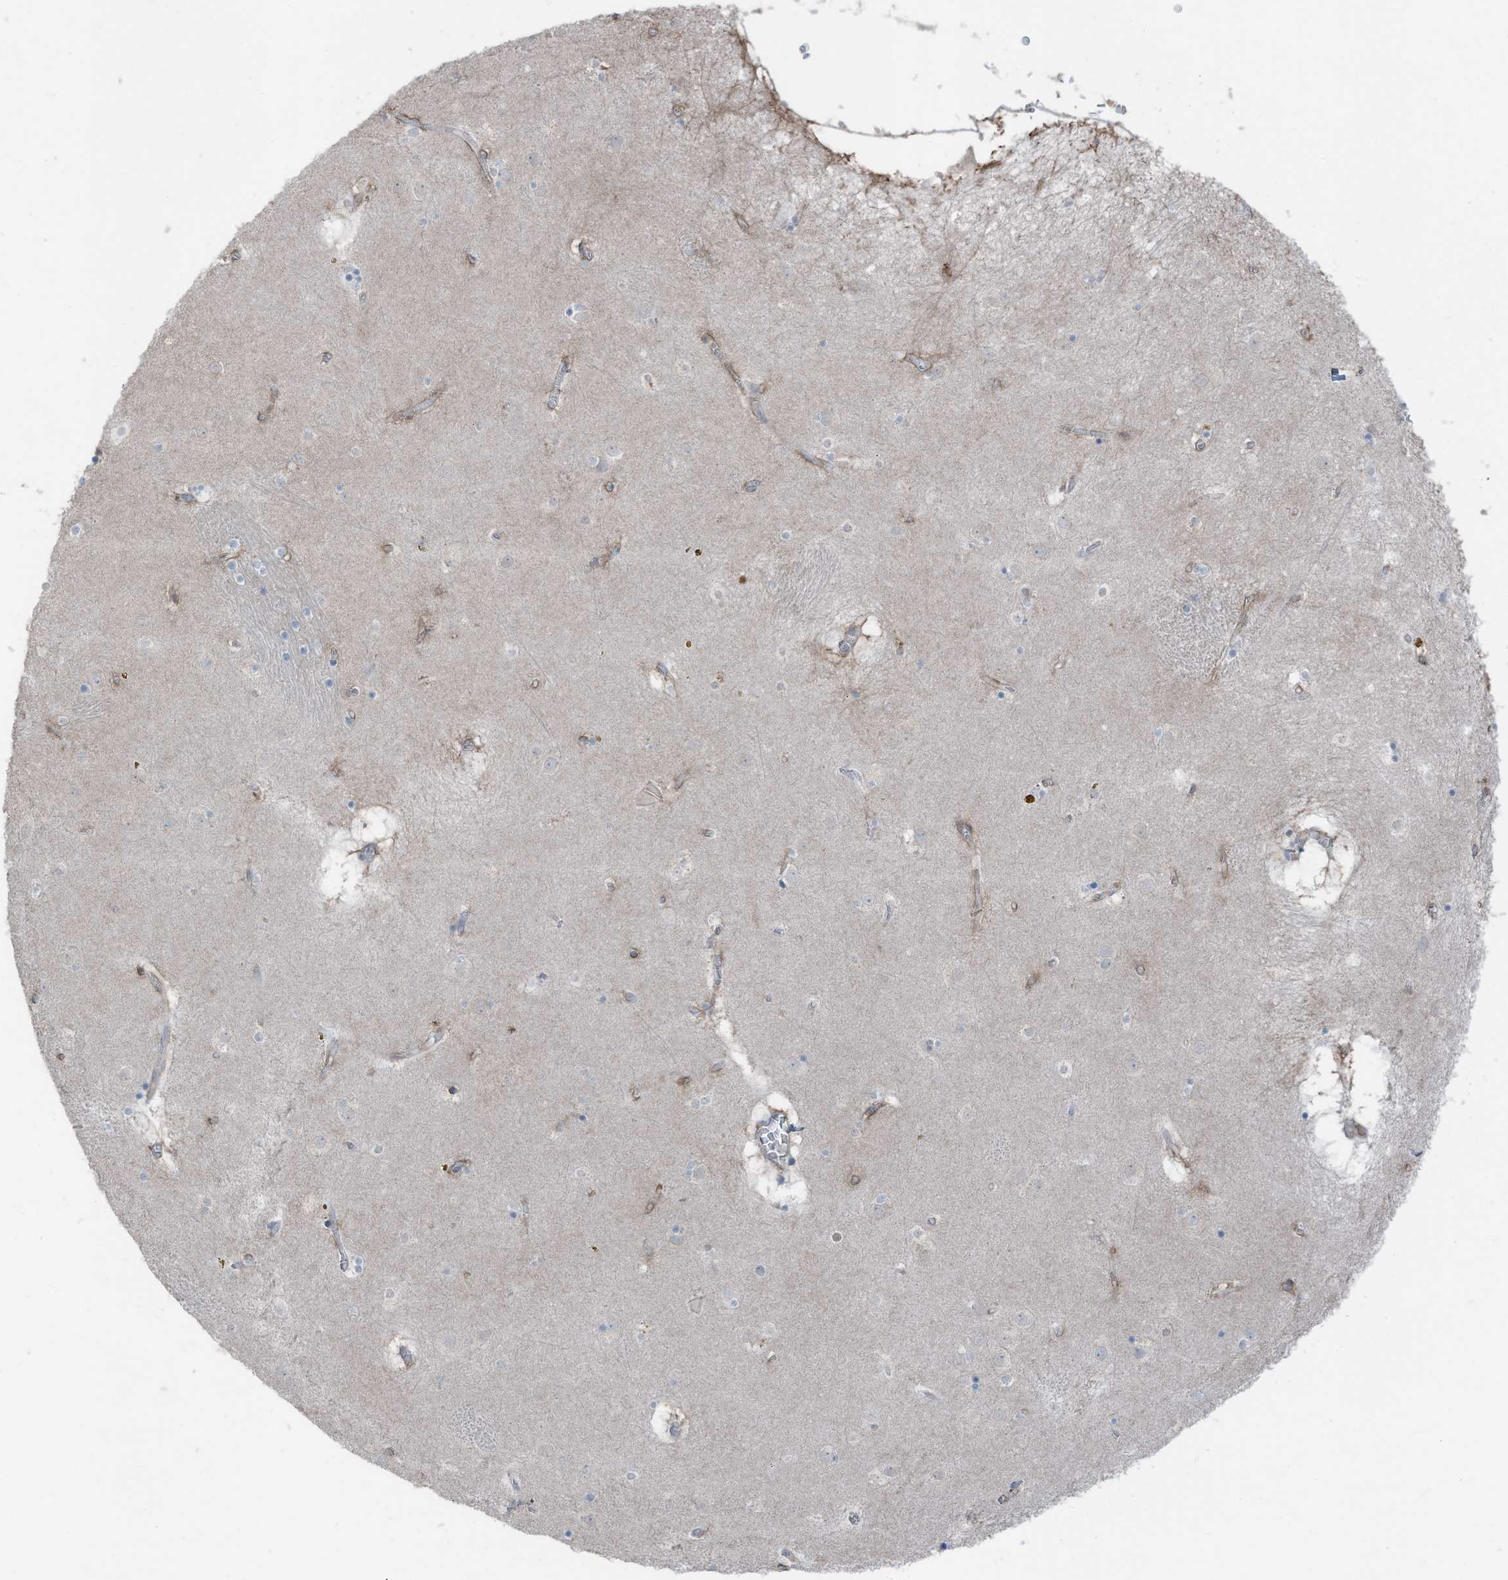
{"staining": {"intensity": "negative", "quantity": "none", "location": "none"}, "tissue": "caudate", "cell_type": "Glial cells", "image_type": "normal", "snomed": [{"axis": "morphology", "description": "Normal tissue, NOS"}, {"axis": "topography", "description": "Lateral ventricle wall"}], "caption": "Immunohistochemistry image of unremarkable caudate stained for a protein (brown), which reveals no staining in glial cells. The staining is performed using DAB (3,3'-diaminobenzidine) brown chromogen with nuclei counter-stained in using hematoxylin.", "gene": "ARHGEF33", "patient": {"sex": "male", "age": 70}}